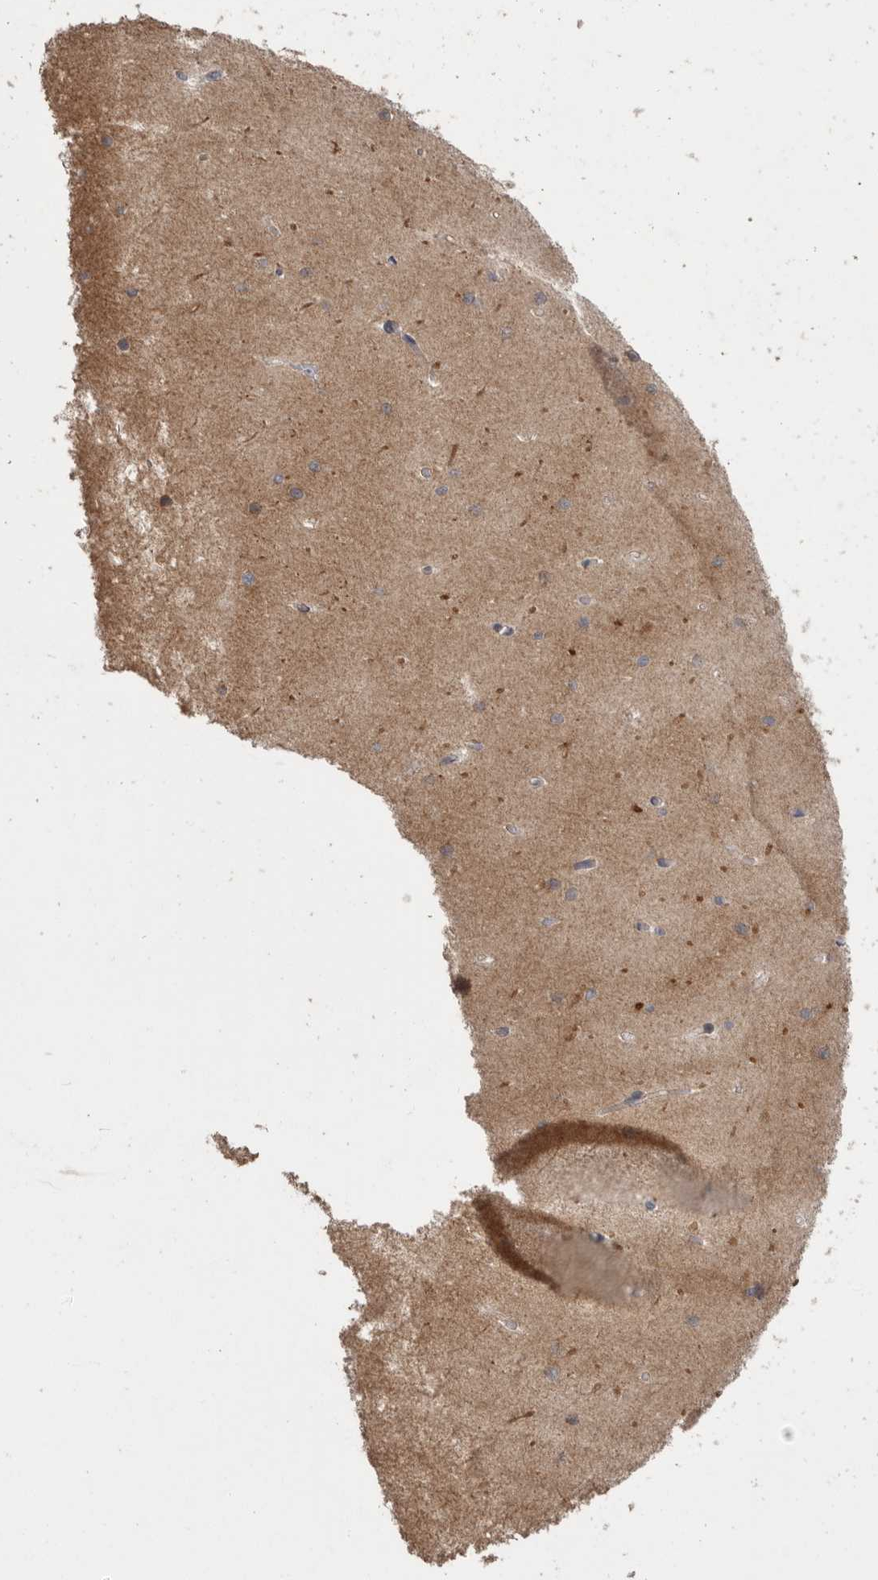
{"staining": {"intensity": "moderate", "quantity": "25%-75%", "location": "cytoplasmic/membranous"}, "tissue": "cerebellum", "cell_type": "Cells in granular layer", "image_type": "normal", "snomed": [{"axis": "morphology", "description": "Normal tissue, NOS"}, {"axis": "topography", "description": "Cerebellum"}], "caption": "Benign cerebellum displays moderate cytoplasmic/membranous expression in about 25%-75% of cells in granular layer, visualized by immunohistochemistry. (Brightfield microscopy of DAB IHC at high magnification).", "gene": "PODXL2", "patient": {"sex": "male", "age": 37}}